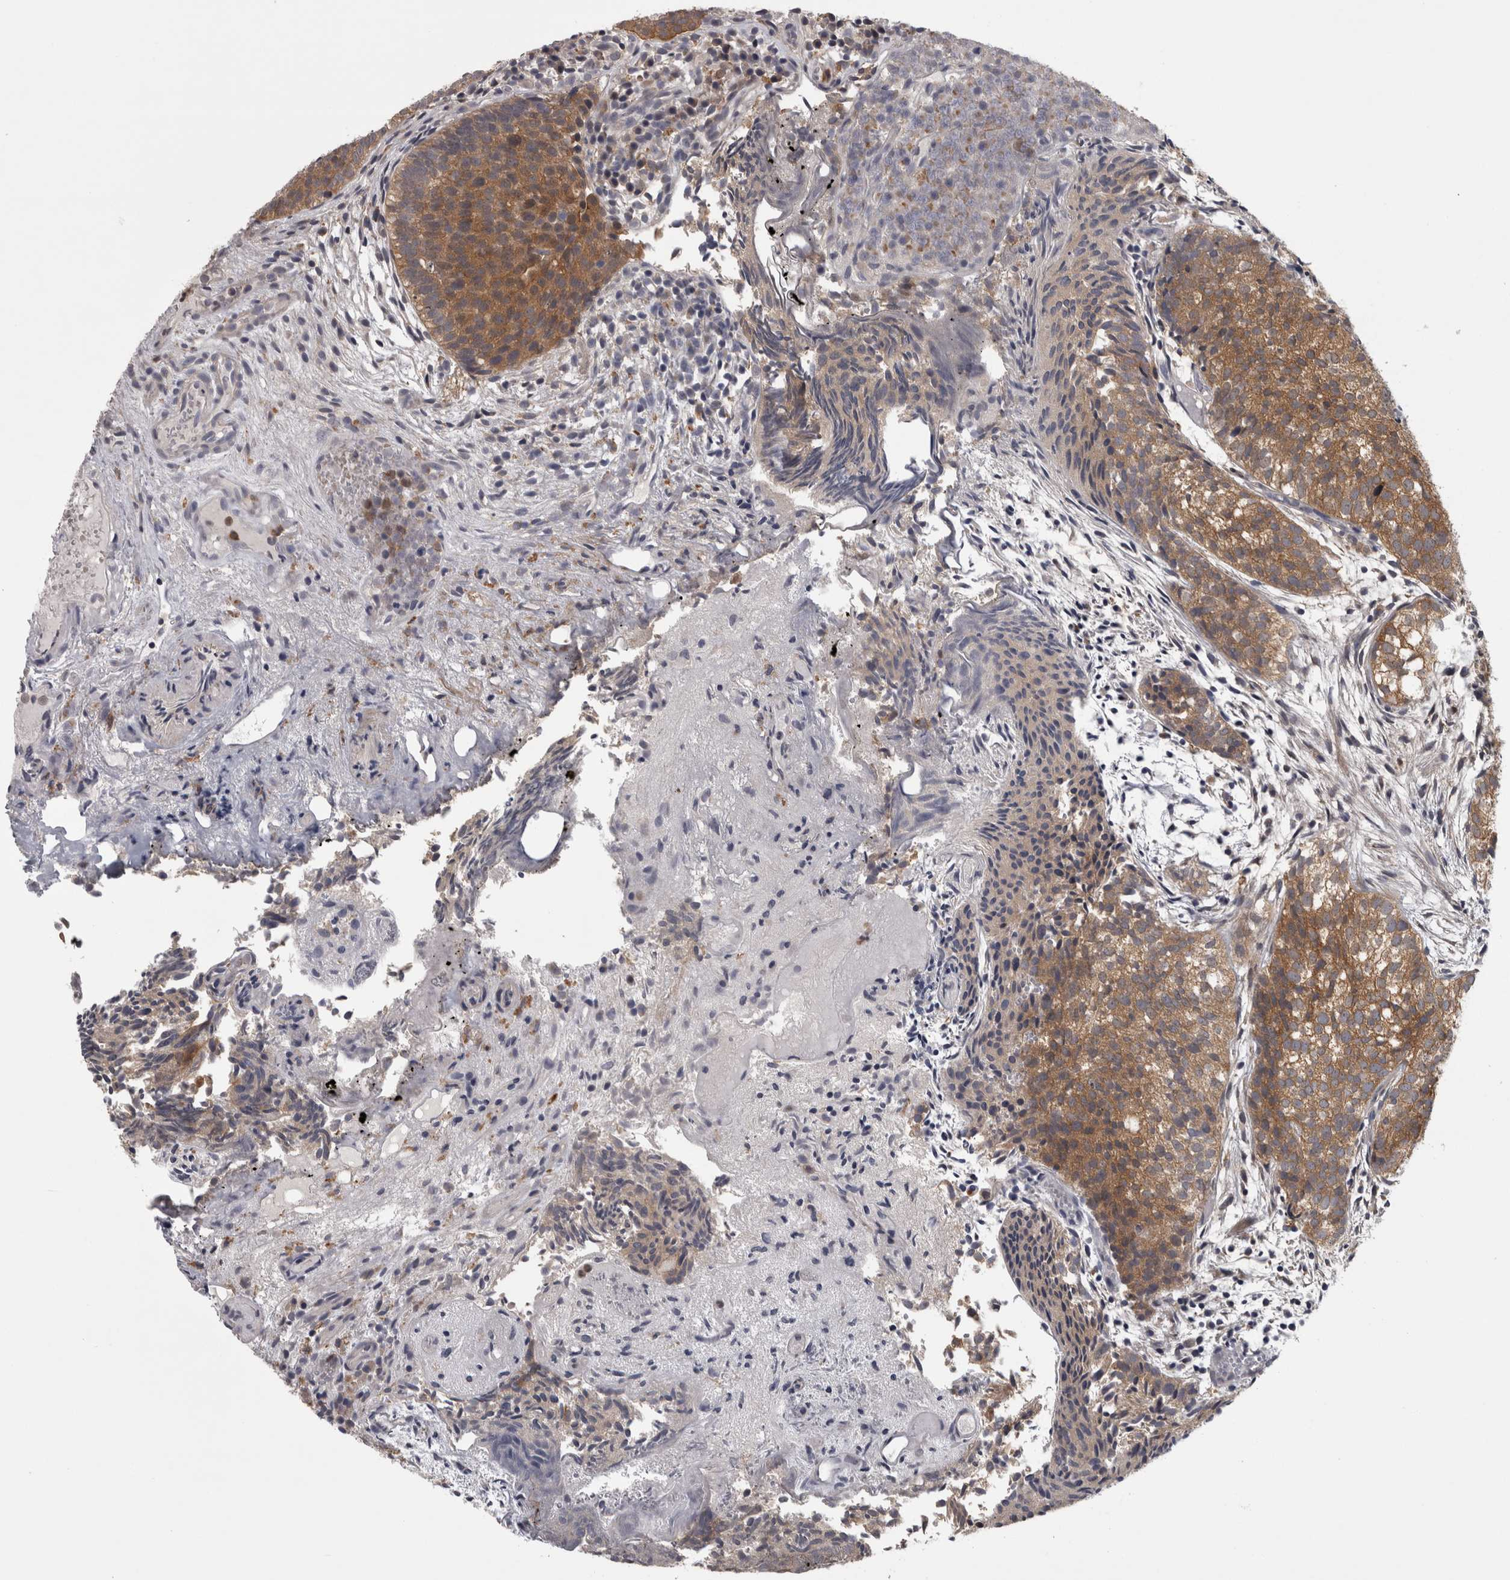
{"staining": {"intensity": "moderate", "quantity": ">75%", "location": "cytoplasmic/membranous"}, "tissue": "urothelial cancer", "cell_type": "Tumor cells", "image_type": "cancer", "snomed": [{"axis": "morphology", "description": "Urothelial carcinoma, Low grade"}, {"axis": "topography", "description": "Urinary bladder"}], "caption": "Tumor cells reveal moderate cytoplasmic/membranous expression in approximately >75% of cells in urothelial cancer.", "gene": "PRKCI", "patient": {"sex": "male", "age": 86}}